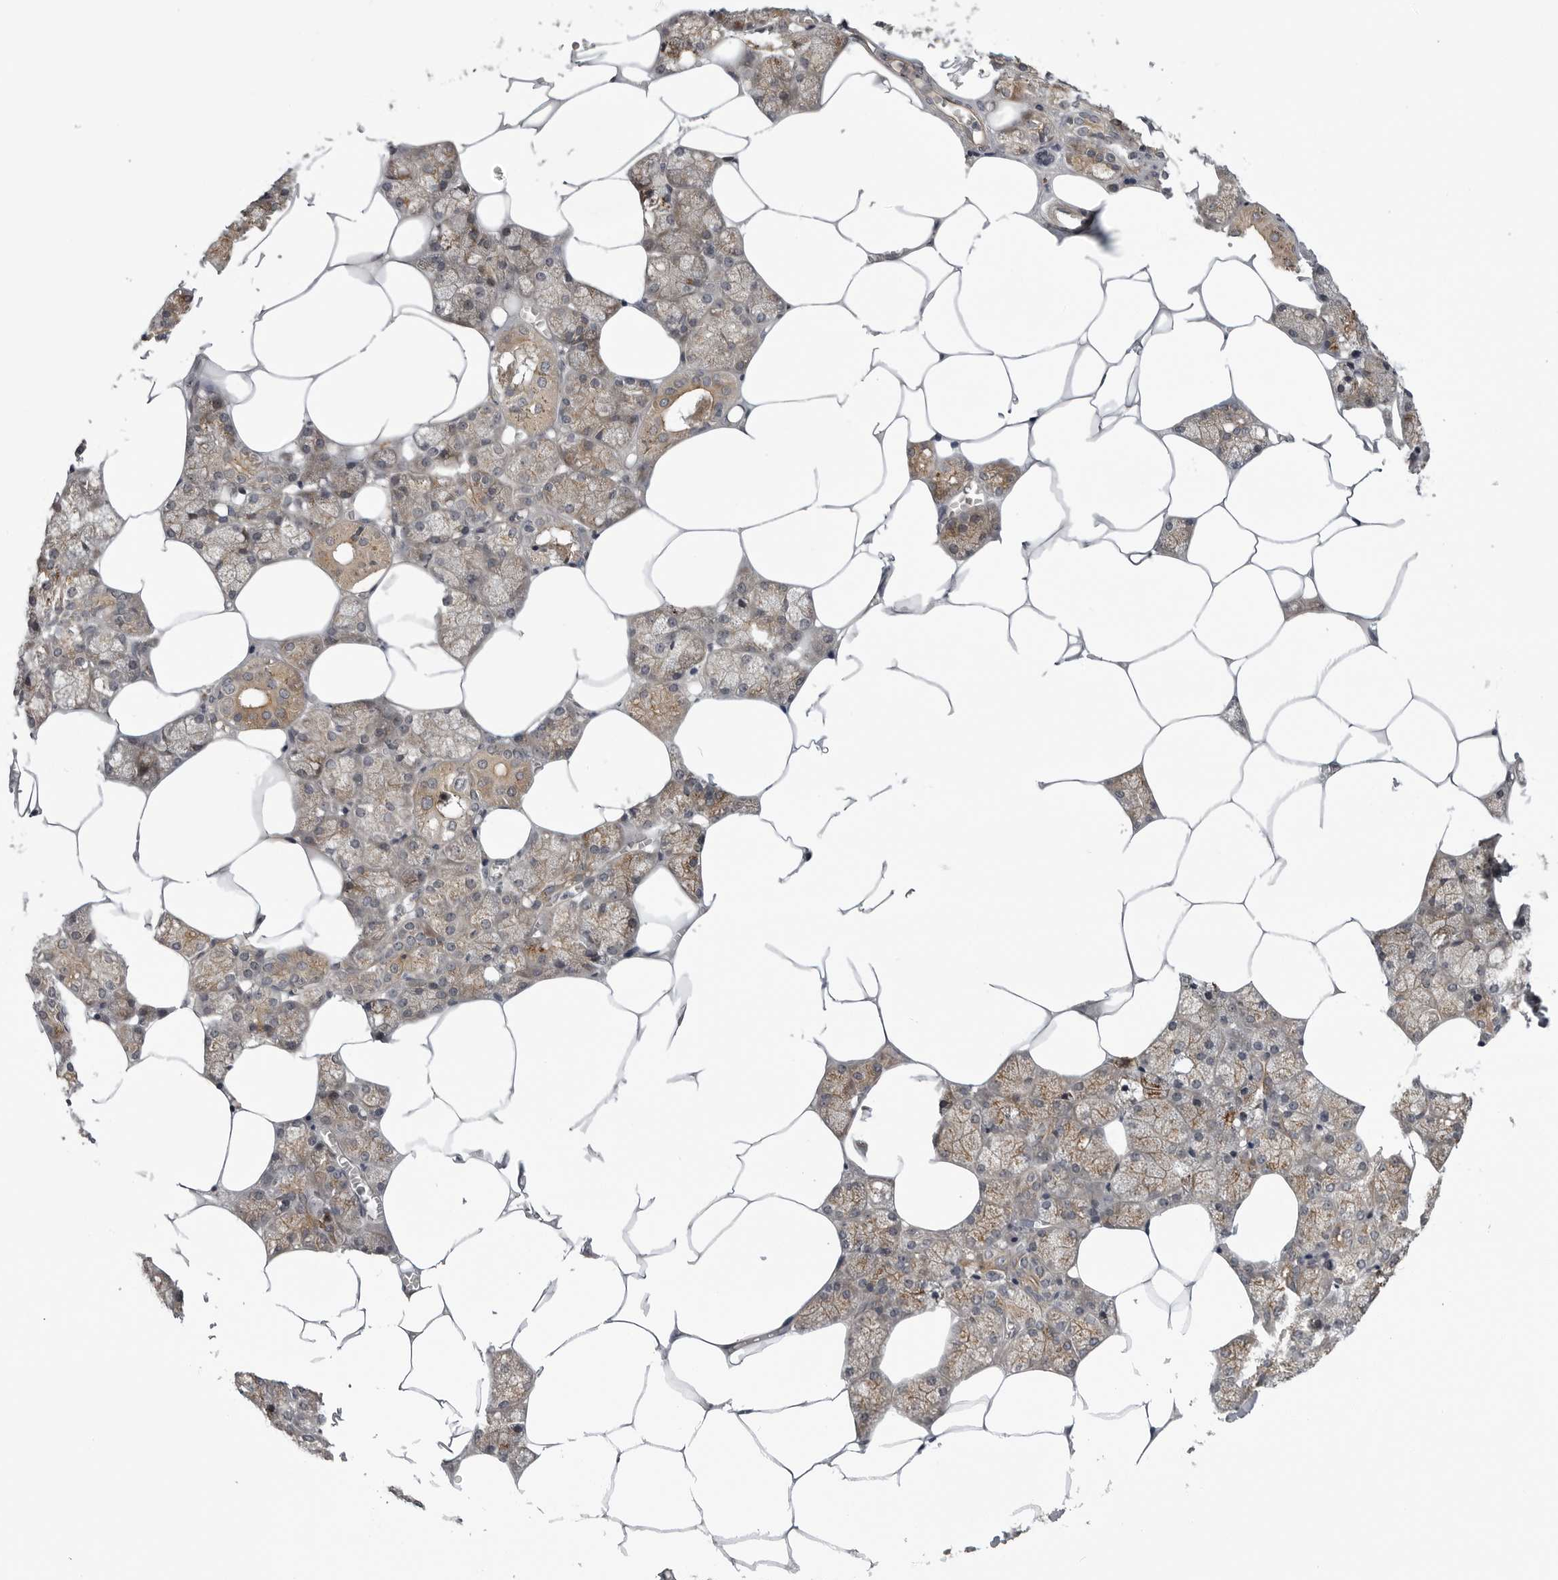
{"staining": {"intensity": "moderate", "quantity": "25%-75%", "location": "cytoplasmic/membranous"}, "tissue": "salivary gland", "cell_type": "Glandular cells", "image_type": "normal", "snomed": [{"axis": "morphology", "description": "Normal tissue, NOS"}, {"axis": "topography", "description": "Salivary gland"}], "caption": "Protein analysis of unremarkable salivary gland shows moderate cytoplasmic/membranous positivity in about 25%-75% of glandular cells.", "gene": "LRRC45", "patient": {"sex": "male", "age": 62}}